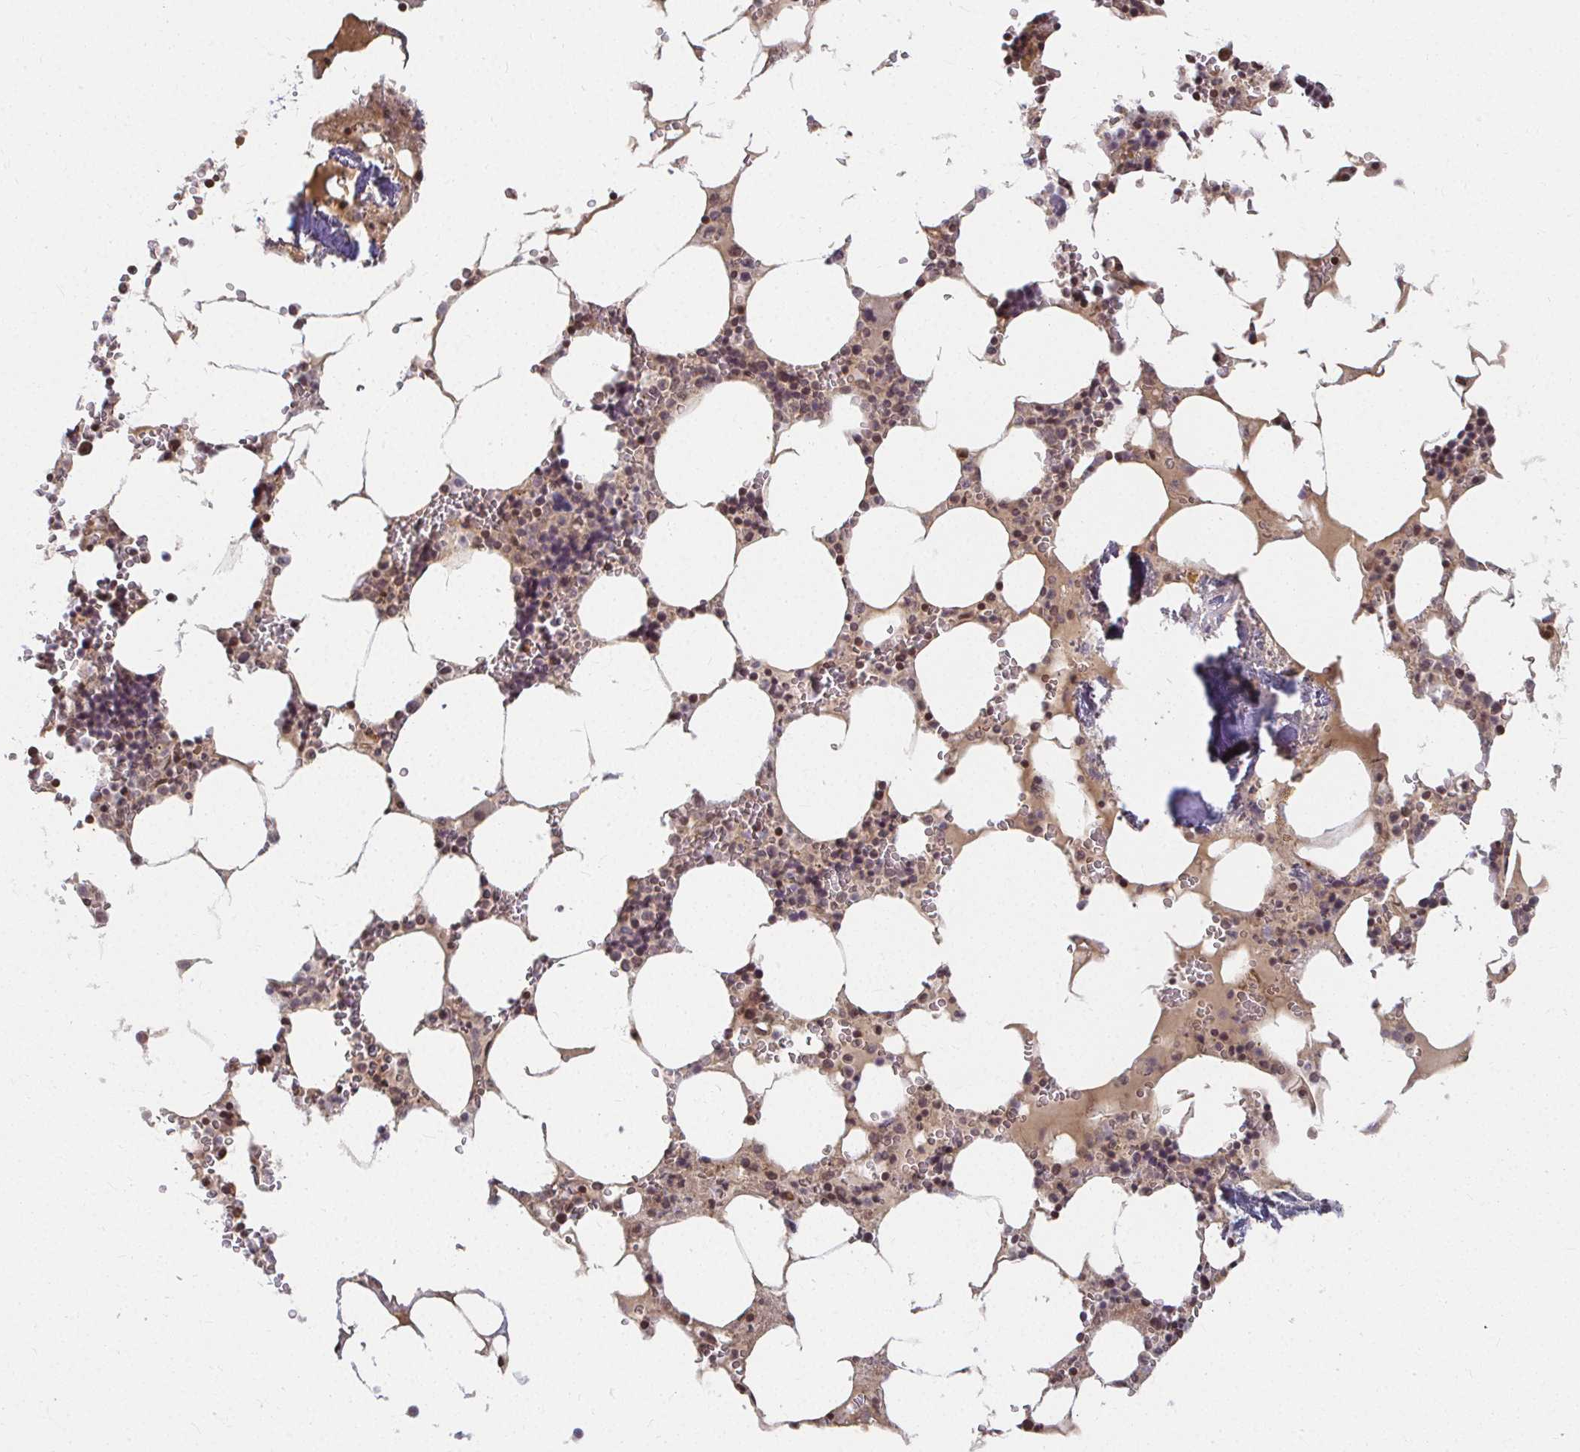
{"staining": {"intensity": "moderate", "quantity": "25%-75%", "location": "nuclear"}, "tissue": "bone marrow", "cell_type": "Hematopoietic cells", "image_type": "normal", "snomed": [{"axis": "morphology", "description": "Normal tissue, NOS"}, {"axis": "topography", "description": "Bone marrow"}], "caption": "Protein staining exhibits moderate nuclear expression in approximately 25%-75% of hematopoietic cells in benign bone marrow. (Stains: DAB (3,3'-diaminobenzidine) in brown, nuclei in blue, Microscopy: brightfield microscopy at high magnification).", "gene": "ANK3", "patient": {"sex": "male", "age": 64}}